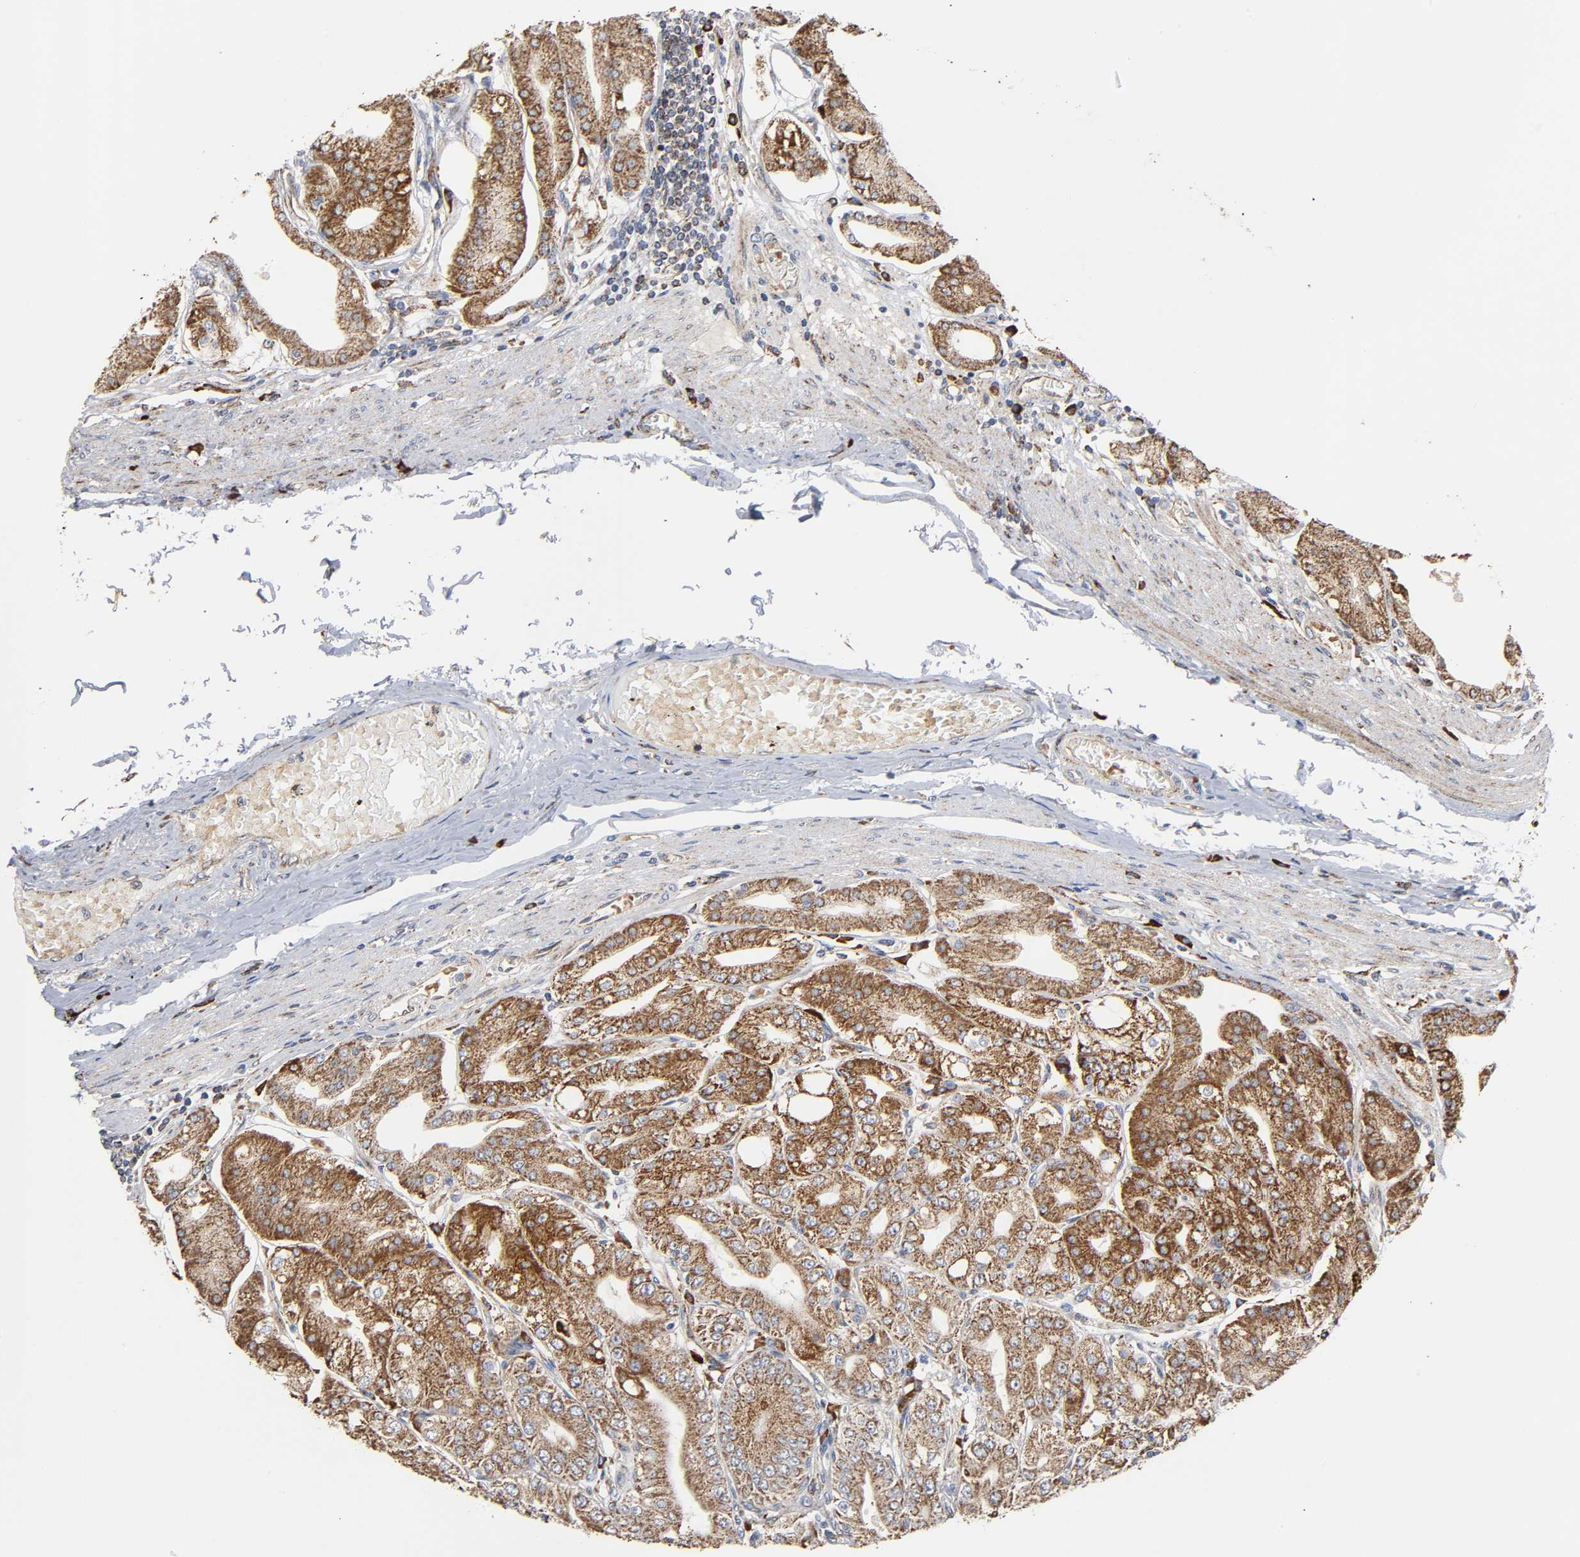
{"staining": {"intensity": "moderate", "quantity": ">75%", "location": "cytoplasmic/membranous"}, "tissue": "stomach", "cell_type": "Glandular cells", "image_type": "normal", "snomed": [{"axis": "morphology", "description": "Normal tissue, NOS"}, {"axis": "topography", "description": "Stomach, lower"}], "caption": "A high-resolution micrograph shows IHC staining of benign stomach, which demonstrates moderate cytoplasmic/membranous positivity in approximately >75% of glandular cells. (brown staining indicates protein expression, while blue staining denotes nuclei).", "gene": "MAP3K1", "patient": {"sex": "male", "age": 71}}